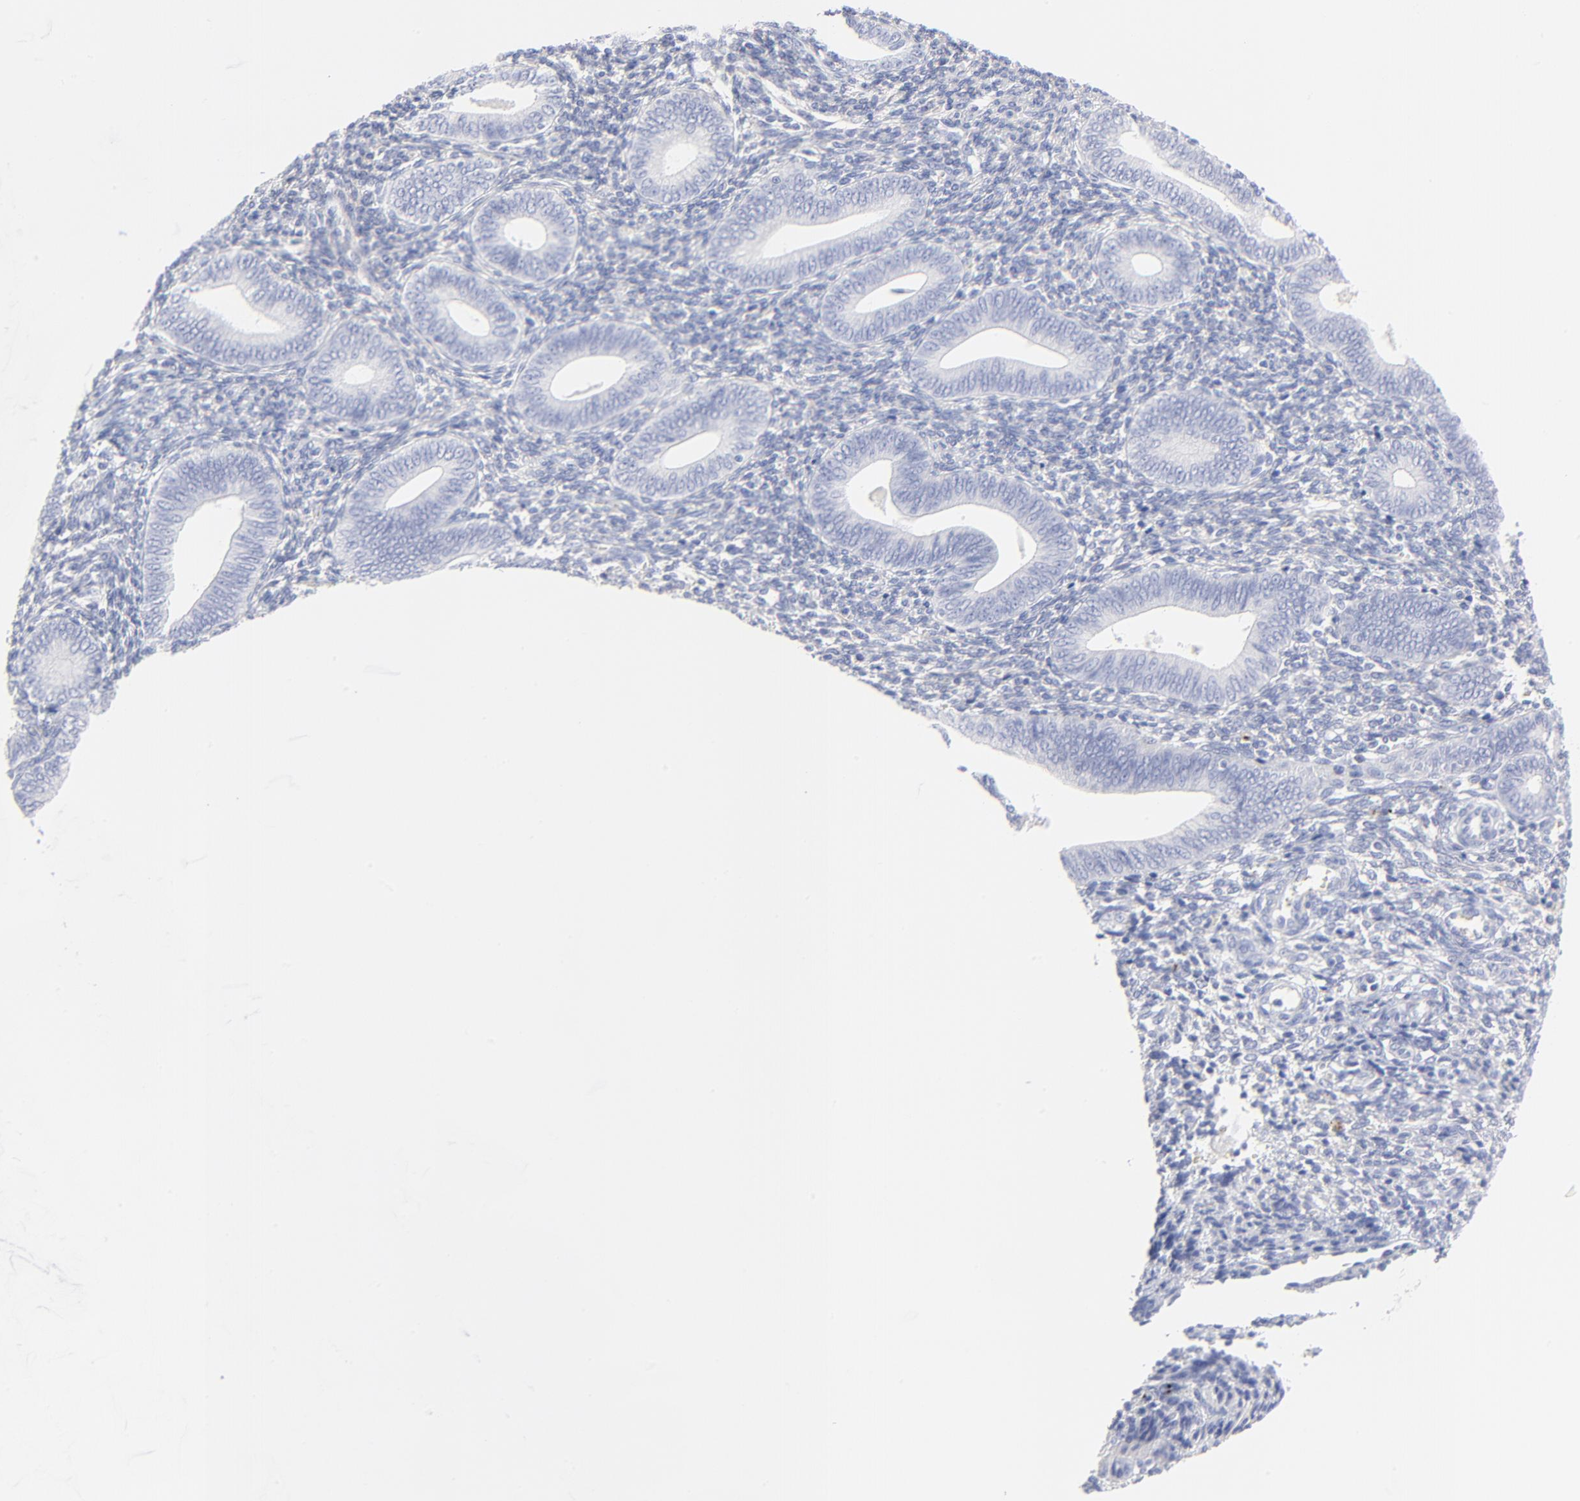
{"staining": {"intensity": "negative", "quantity": "none", "location": "none"}, "tissue": "endometrium", "cell_type": "Cells in endometrial stroma", "image_type": "normal", "snomed": [{"axis": "morphology", "description": "Normal tissue, NOS"}, {"axis": "topography", "description": "Uterus"}, {"axis": "topography", "description": "Endometrium"}], "caption": "A high-resolution image shows IHC staining of normal endometrium, which demonstrates no significant positivity in cells in endometrial stroma. (DAB (3,3'-diaminobenzidine) IHC visualized using brightfield microscopy, high magnification).", "gene": "PSD3", "patient": {"sex": "female", "age": 33}}